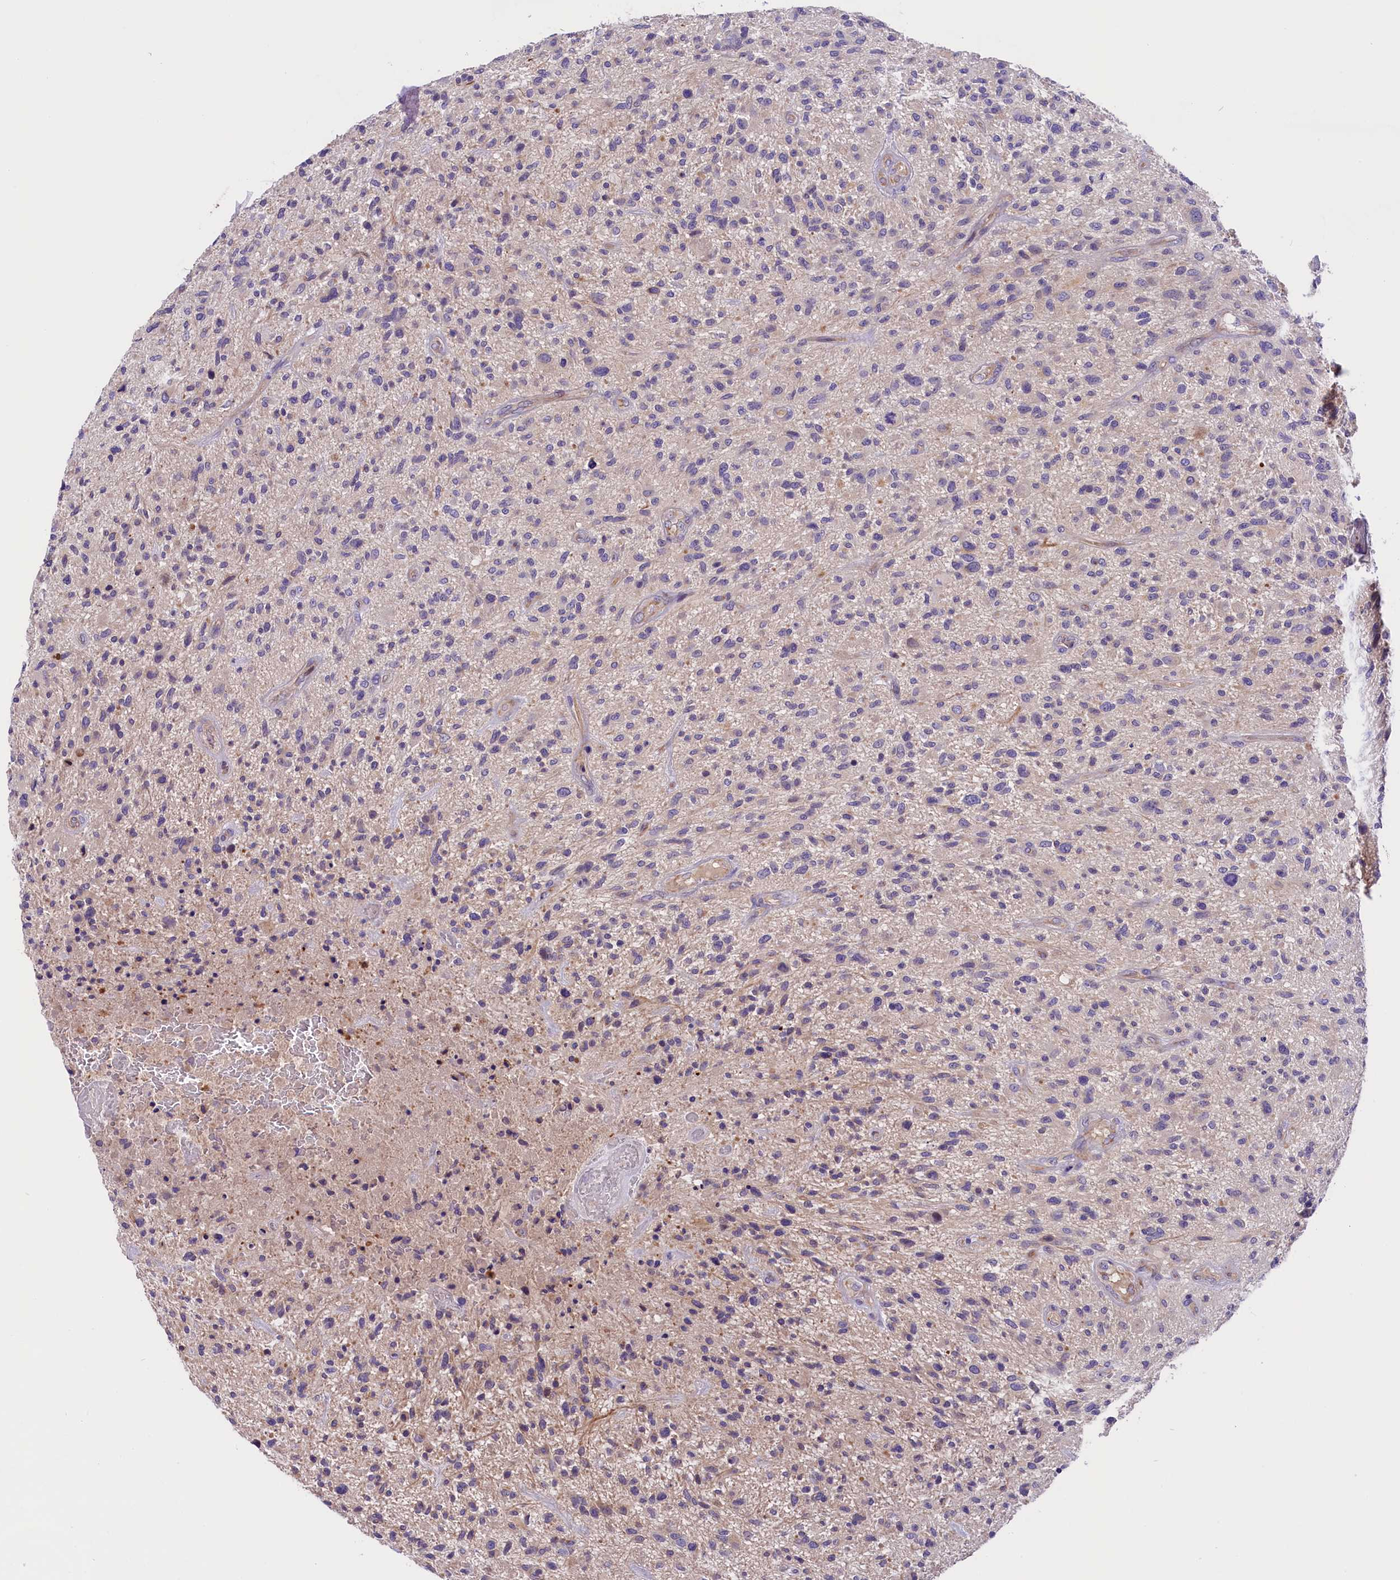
{"staining": {"intensity": "negative", "quantity": "none", "location": "none"}, "tissue": "glioma", "cell_type": "Tumor cells", "image_type": "cancer", "snomed": [{"axis": "morphology", "description": "Glioma, malignant, High grade"}, {"axis": "topography", "description": "Brain"}], "caption": "Glioma was stained to show a protein in brown. There is no significant staining in tumor cells.", "gene": "CCDC32", "patient": {"sex": "male", "age": 47}}